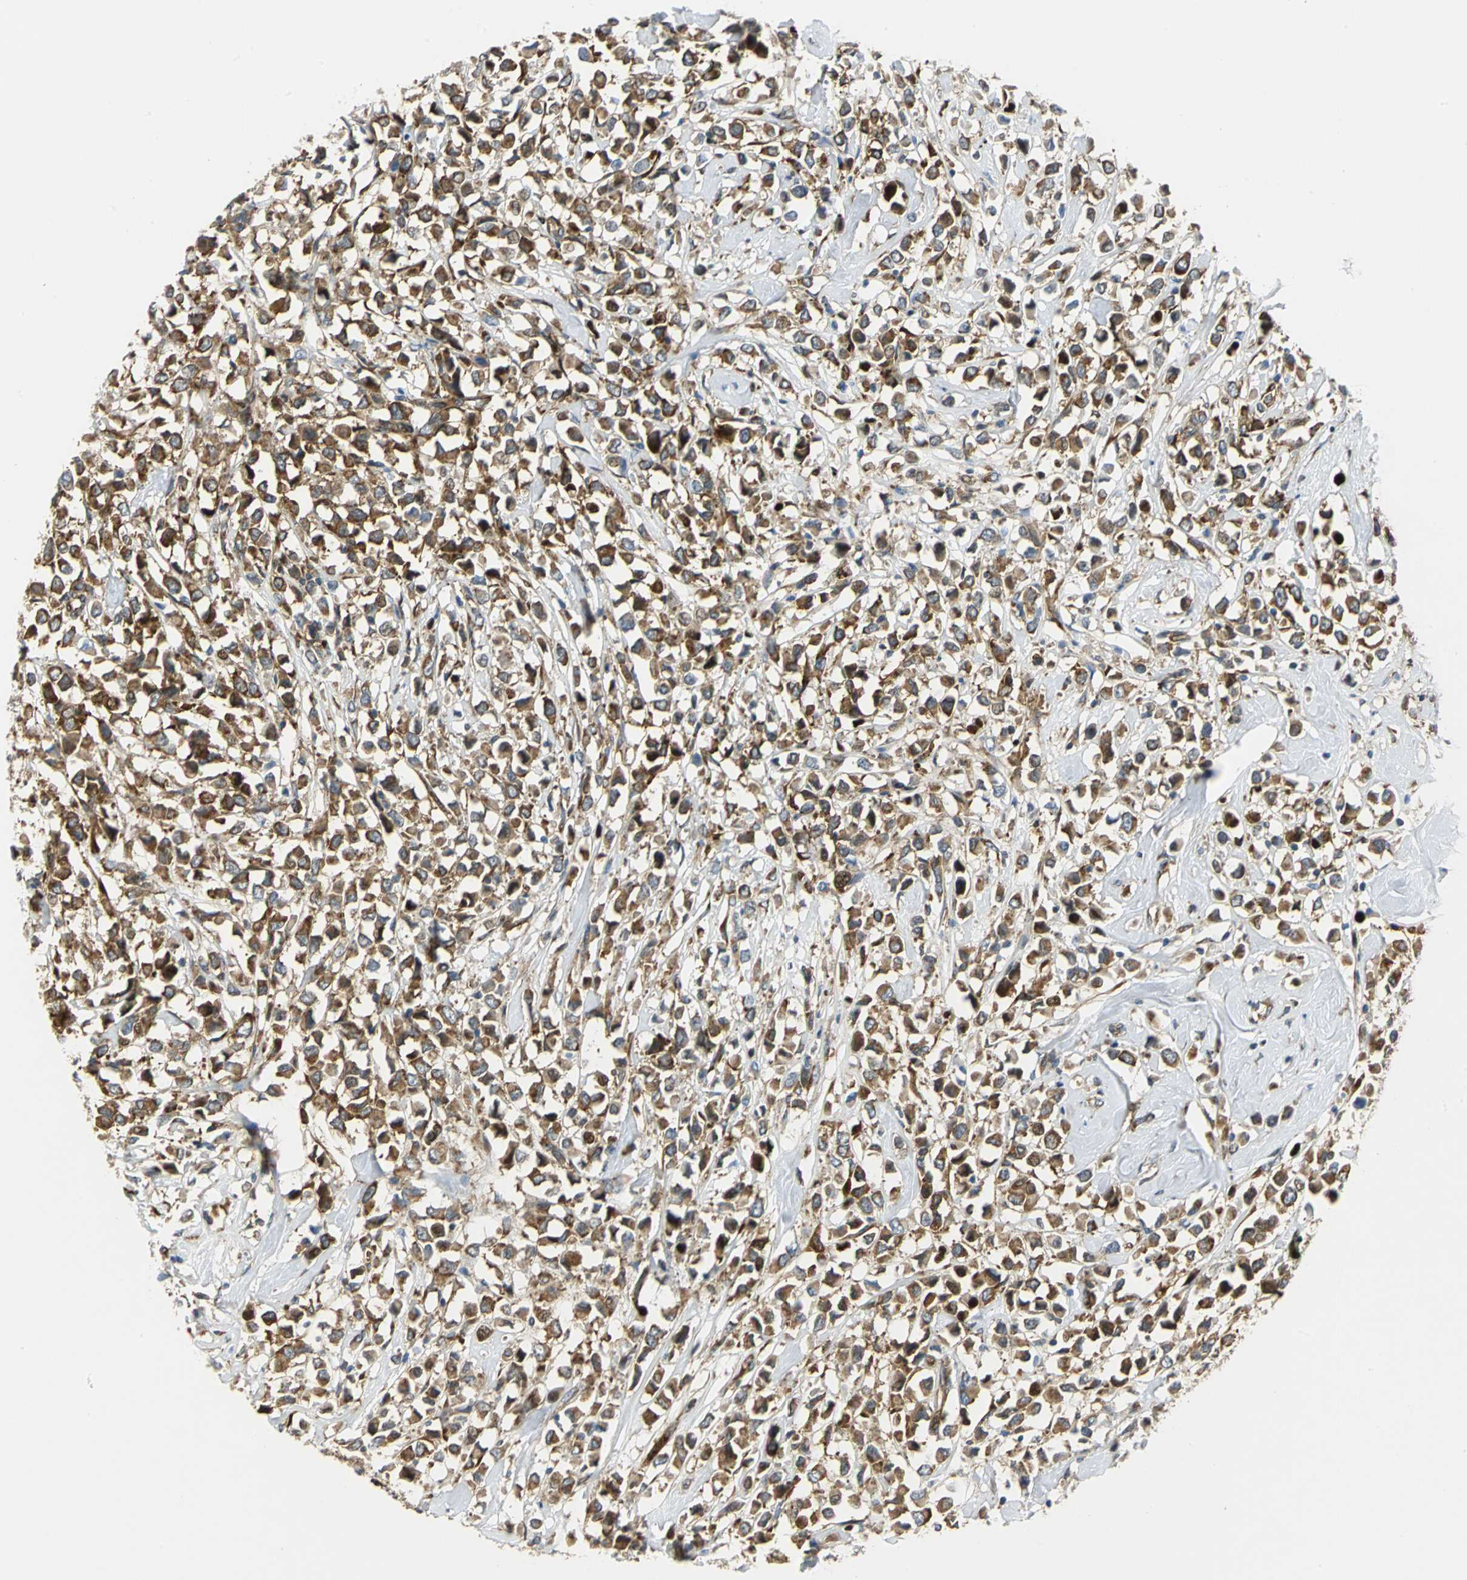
{"staining": {"intensity": "moderate", "quantity": ">75%", "location": "cytoplasmic/membranous"}, "tissue": "breast cancer", "cell_type": "Tumor cells", "image_type": "cancer", "snomed": [{"axis": "morphology", "description": "Duct carcinoma"}, {"axis": "topography", "description": "Breast"}], "caption": "Immunohistochemical staining of breast intraductal carcinoma shows medium levels of moderate cytoplasmic/membranous staining in about >75% of tumor cells. (DAB (3,3'-diaminobenzidine) IHC with brightfield microscopy, high magnification).", "gene": "YBX1", "patient": {"sex": "female", "age": 61}}